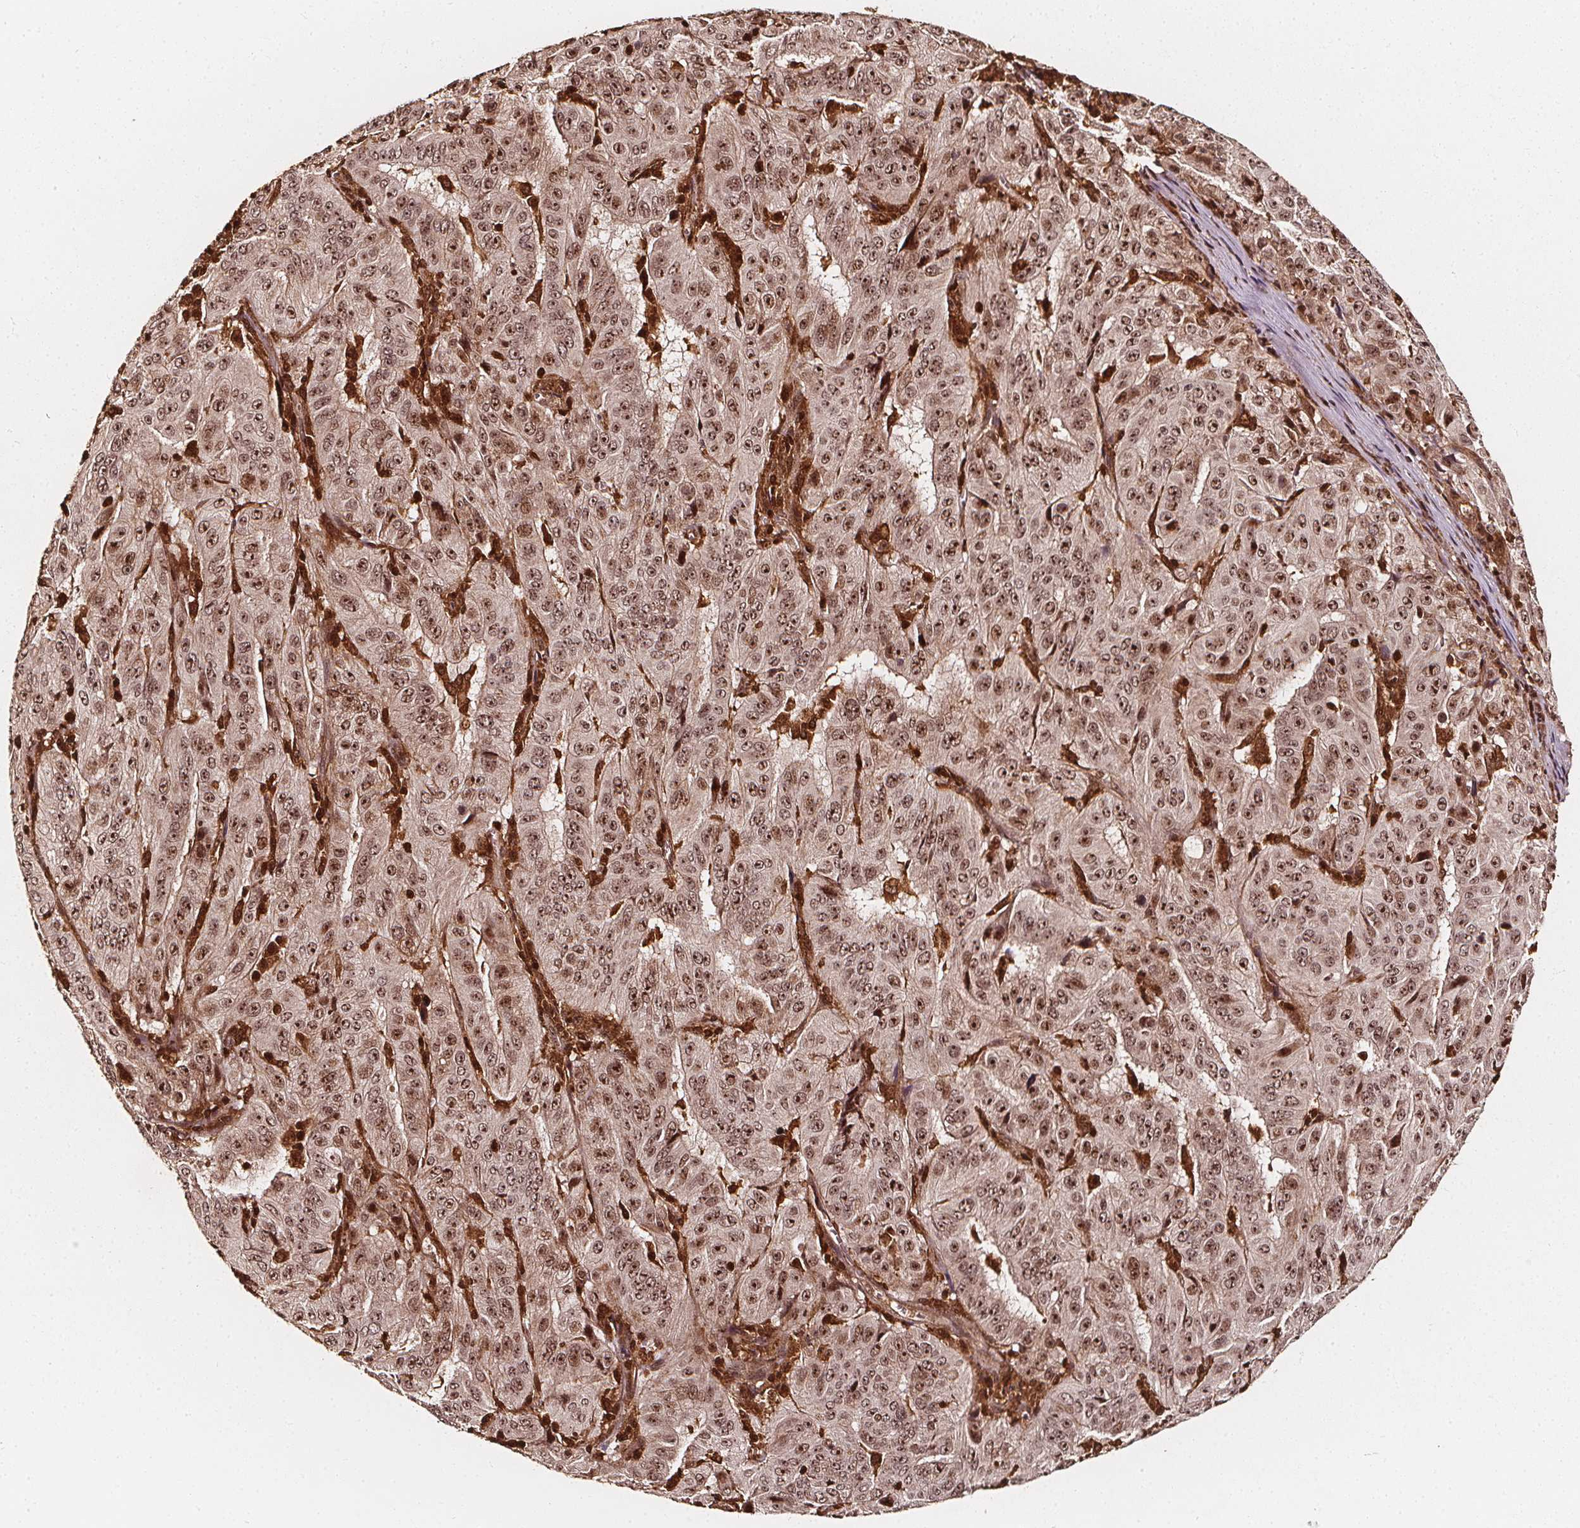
{"staining": {"intensity": "moderate", "quantity": ">75%", "location": "nuclear"}, "tissue": "pancreatic cancer", "cell_type": "Tumor cells", "image_type": "cancer", "snomed": [{"axis": "morphology", "description": "Adenocarcinoma, NOS"}, {"axis": "topography", "description": "Pancreas"}], "caption": "This is a photomicrograph of IHC staining of pancreatic cancer, which shows moderate staining in the nuclear of tumor cells.", "gene": "EXOSC9", "patient": {"sex": "male", "age": 63}}